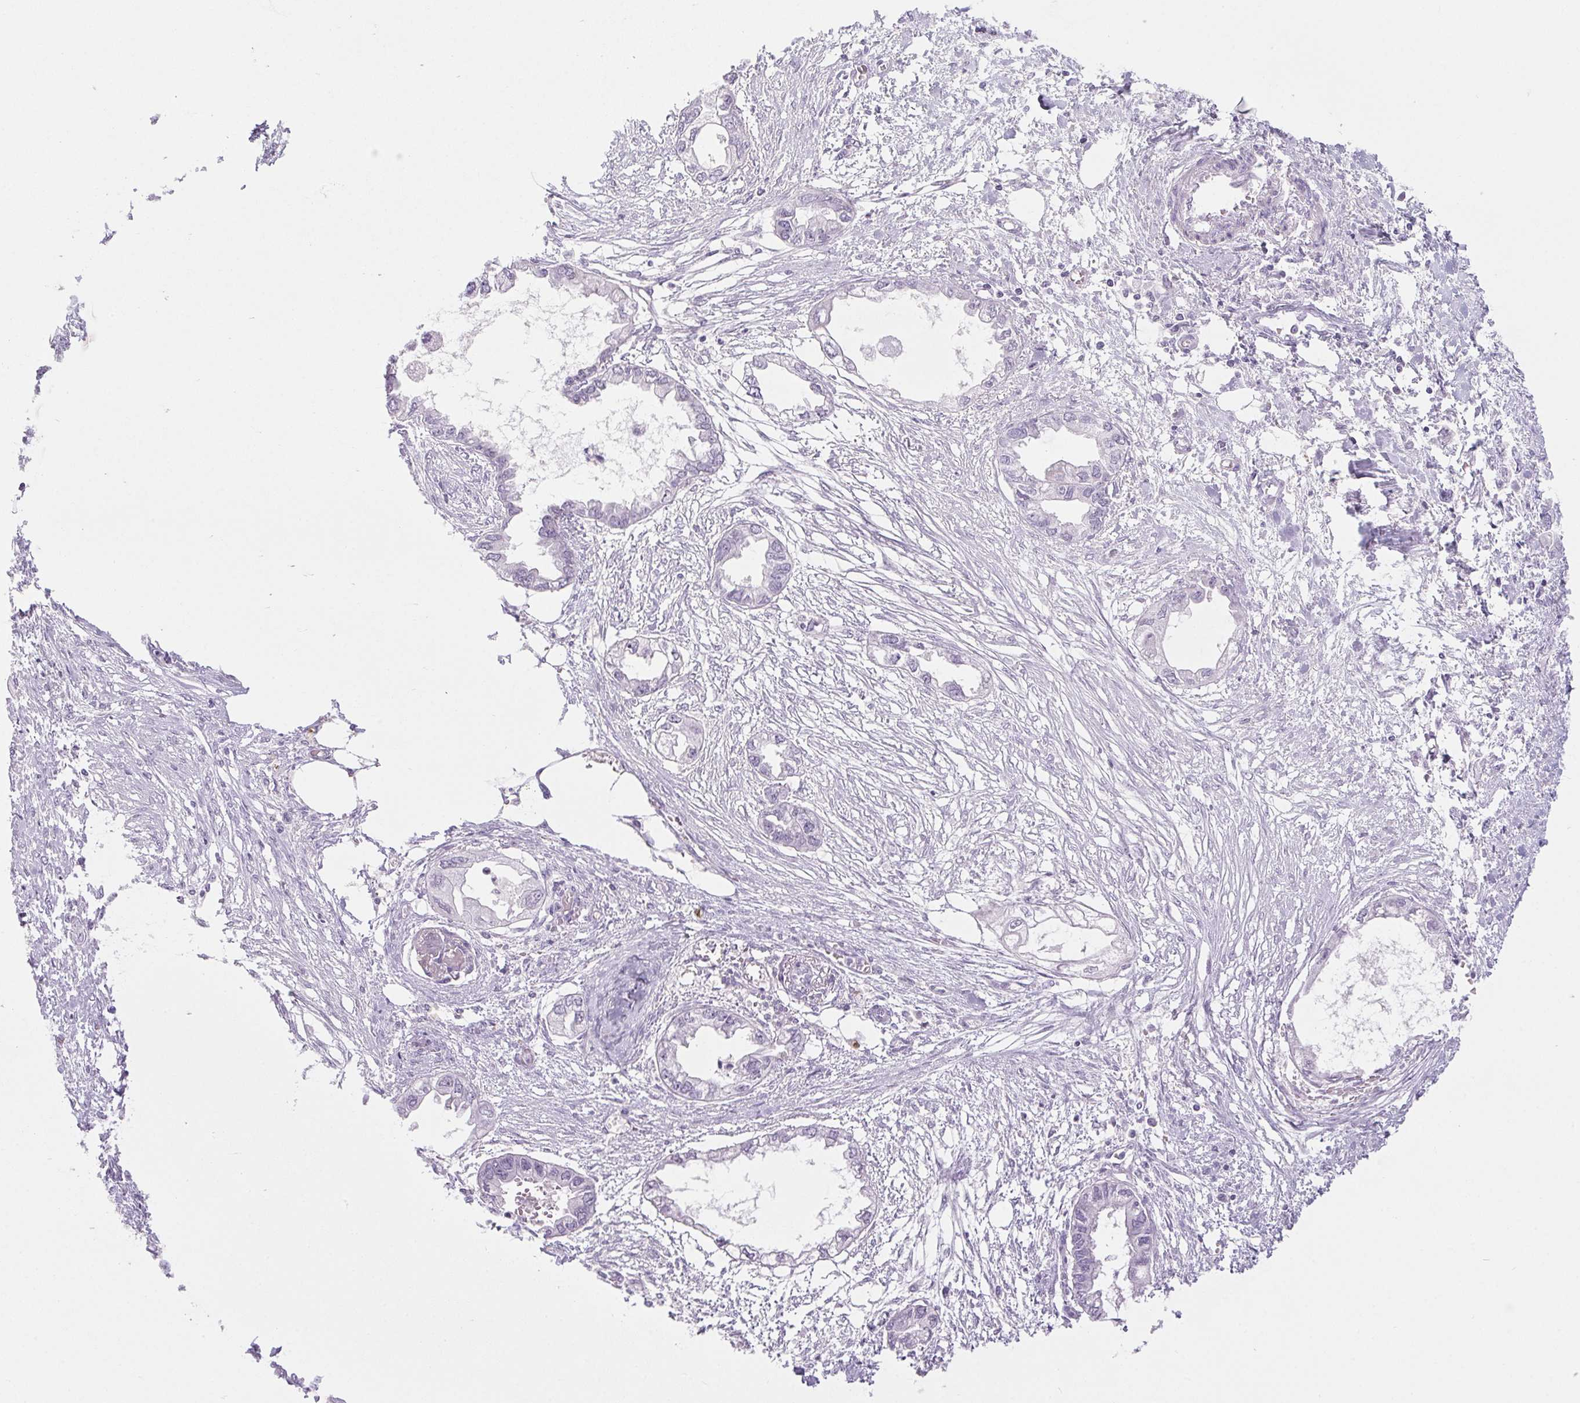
{"staining": {"intensity": "negative", "quantity": "none", "location": "none"}, "tissue": "endometrial cancer", "cell_type": "Tumor cells", "image_type": "cancer", "snomed": [{"axis": "morphology", "description": "Adenocarcinoma, NOS"}, {"axis": "morphology", "description": "Adenocarcinoma, metastatic, NOS"}, {"axis": "topography", "description": "Adipose tissue"}, {"axis": "topography", "description": "Endometrium"}], "caption": "Protein analysis of metastatic adenocarcinoma (endometrial) displays no significant staining in tumor cells. (DAB (3,3'-diaminobenzidine) IHC, high magnification).", "gene": "BCAS1", "patient": {"sex": "female", "age": 67}}